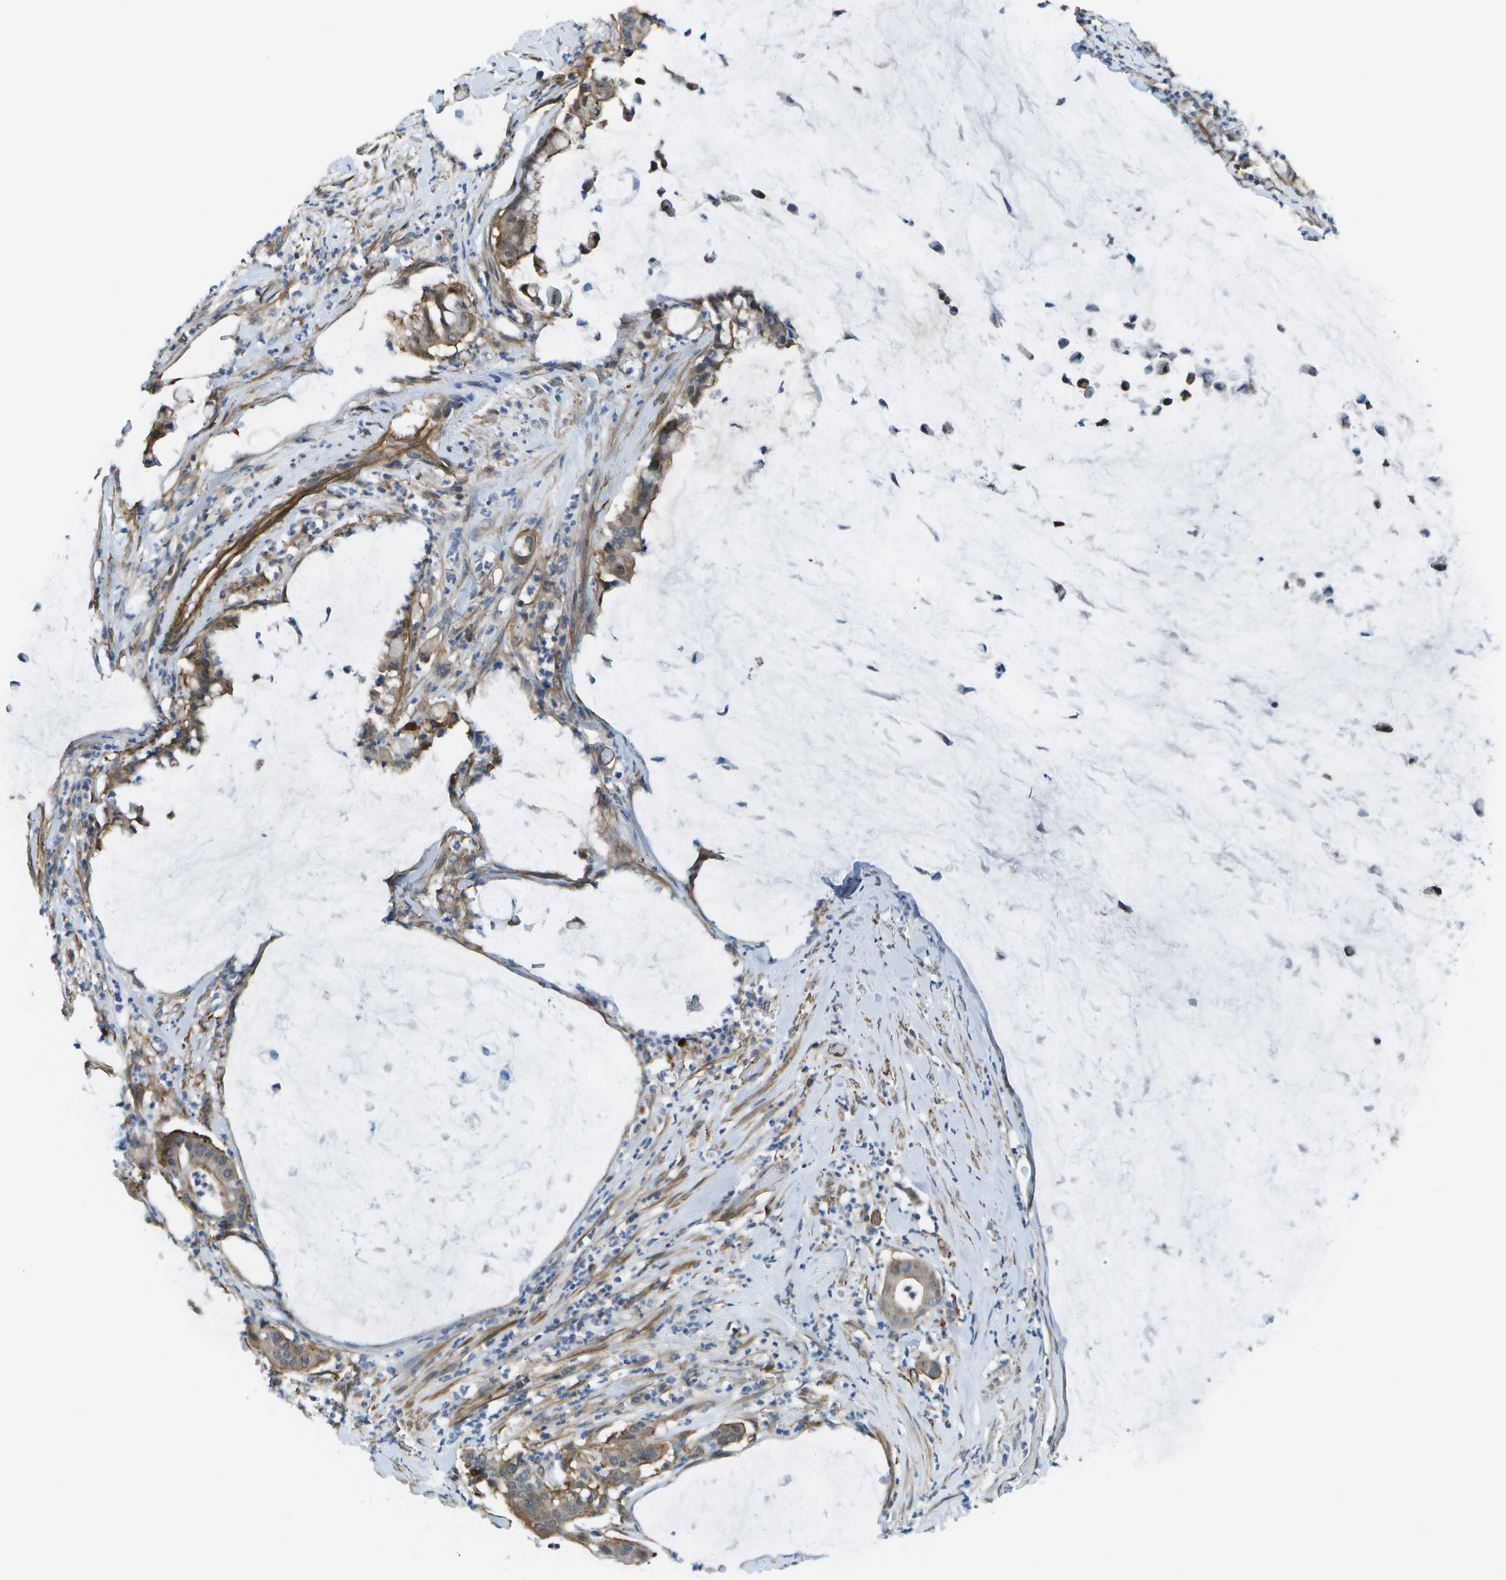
{"staining": {"intensity": "moderate", "quantity": "25%-75%", "location": "cytoplasmic/membranous"}, "tissue": "pancreatic cancer", "cell_type": "Tumor cells", "image_type": "cancer", "snomed": [{"axis": "morphology", "description": "Adenocarcinoma, NOS"}, {"axis": "topography", "description": "Pancreas"}], "caption": "A high-resolution histopathology image shows immunohistochemistry (IHC) staining of adenocarcinoma (pancreatic), which demonstrates moderate cytoplasmic/membranous staining in approximately 25%-75% of tumor cells.", "gene": "KIAA0040", "patient": {"sex": "male", "age": 41}}